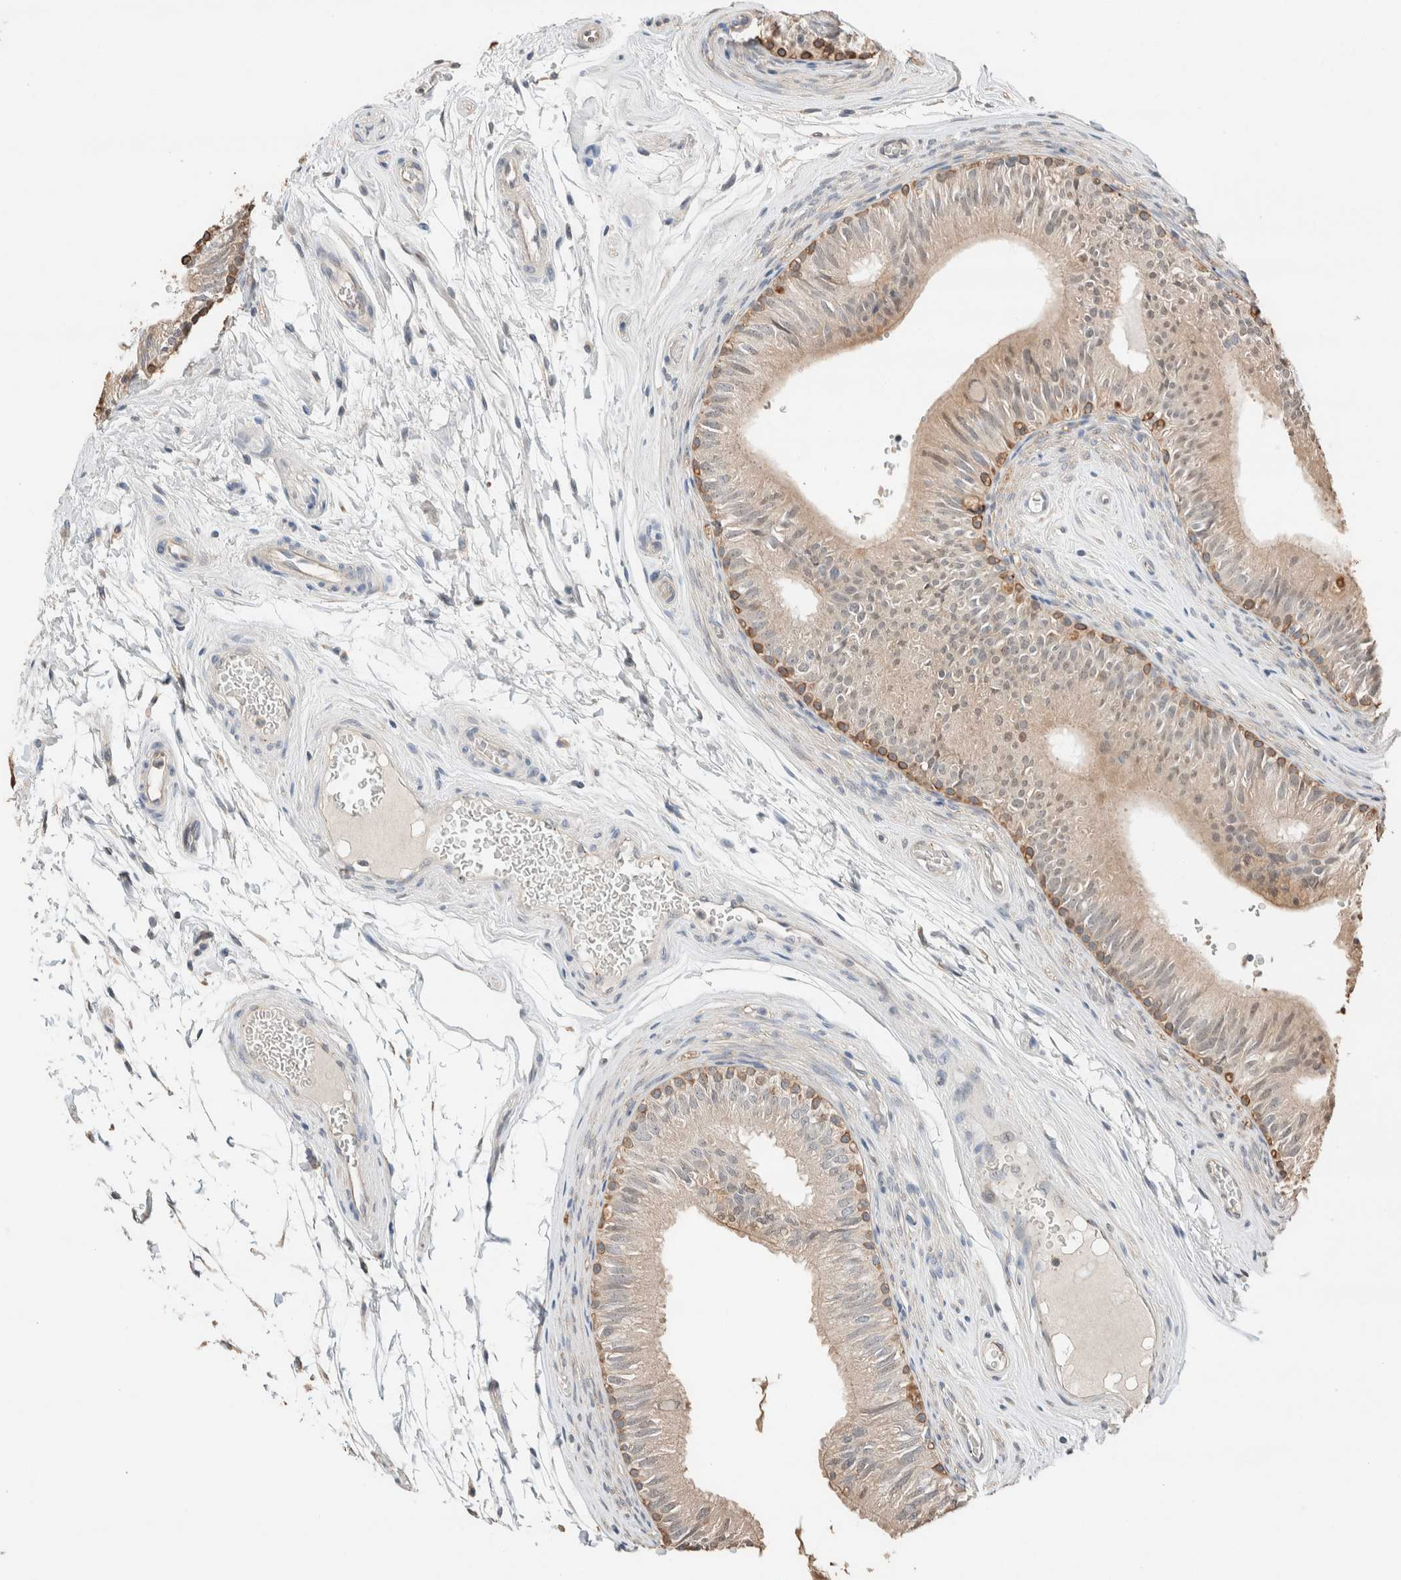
{"staining": {"intensity": "moderate", "quantity": "<25%", "location": "cytoplasmic/membranous"}, "tissue": "epididymis", "cell_type": "Glandular cells", "image_type": "normal", "snomed": [{"axis": "morphology", "description": "Normal tissue, NOS"}, {"axis": "topography", "description": "Epididymis"}], "caption": "Immunohistochemistry (IHC) of unremarkable human epididymis demonstrates low levels of moderate cytoplasmic/membranous expression in about <25% of glandular cells.", "gene": "TUBD1", "patient": {"sex": "male", "age": 36}}